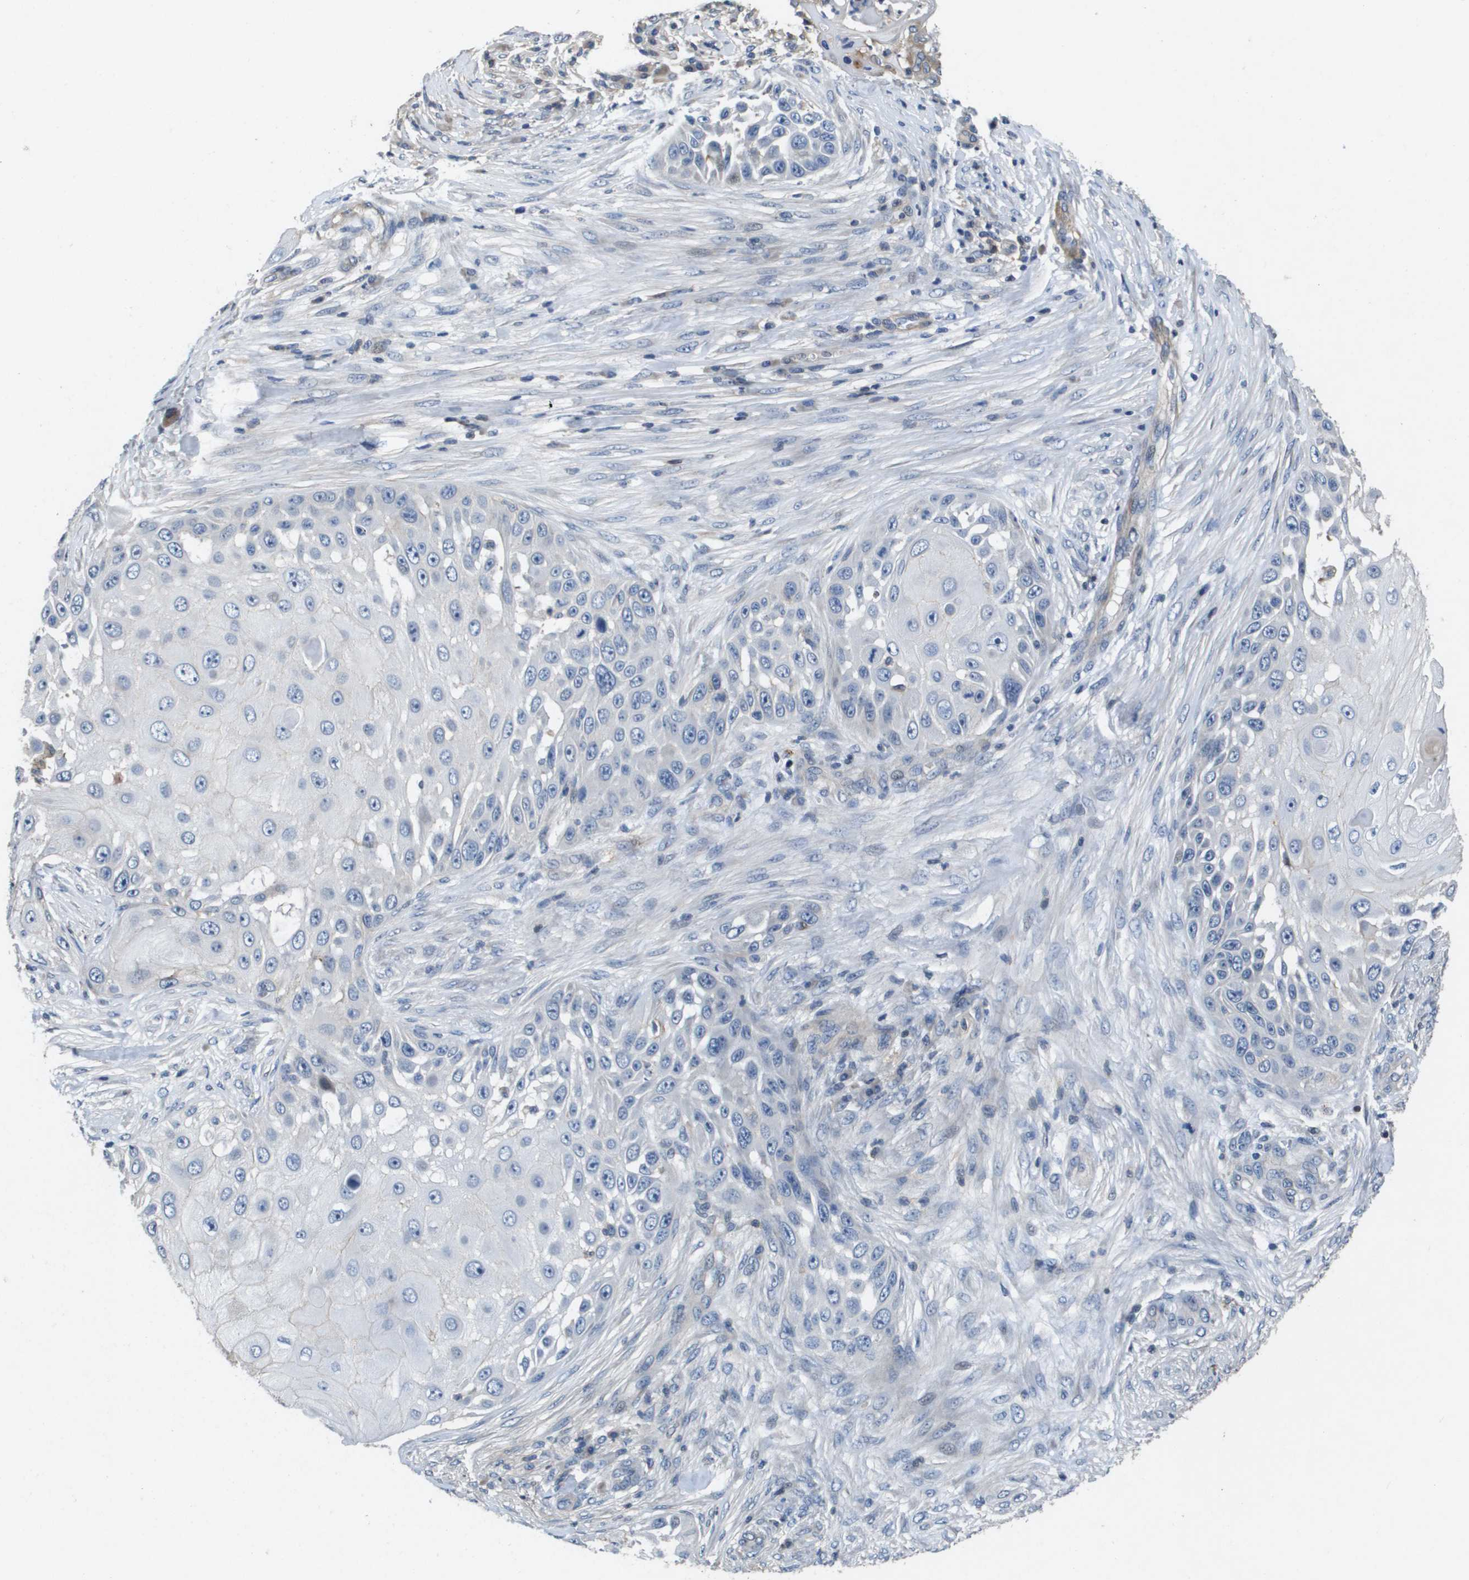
{"staining": {"intensity": "negative", "quantity": "none", "location": "none"}, "tissue": "skin cancer", "cell_type": "Tumor cells", "image_type": "cancer", "snomed": [{"axis": "morphology", "description": "Squamous cell carcinoma, NOS"}, {"axis": "topography", "description": "Skin"}], "caption": "Micrograph shows no protein expression in tumor cells of skin cancer (squamous cell carcinoma) tissue.", "gene": "SCN4B", "patient": {"sex": "female", "age": 44}}